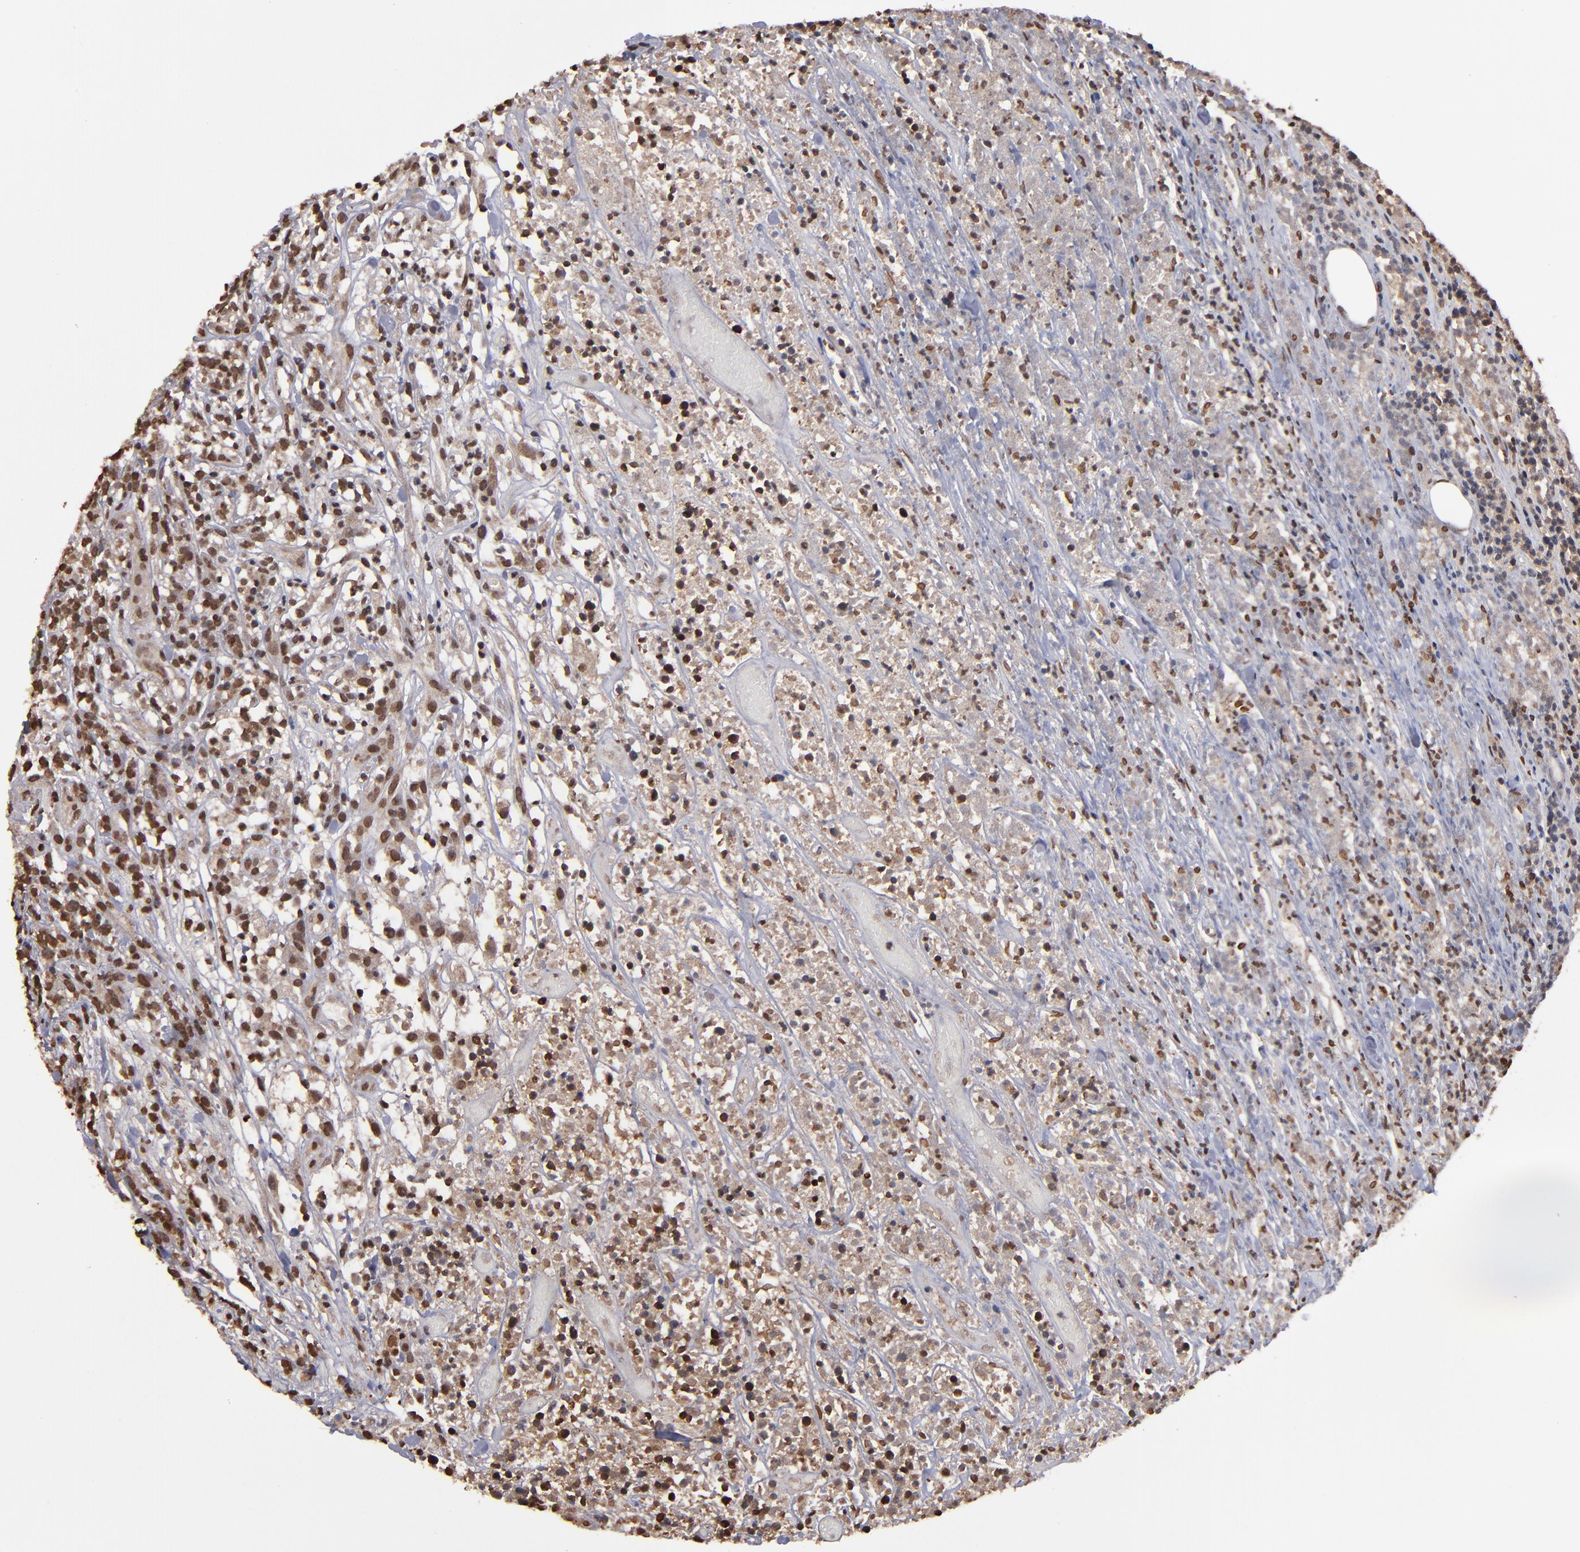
{"staining": {"intensity": "weak", "quantity": ">75%", "location": "nuclear"}, "tissue": "lymphoma", "cell_type": "Tumor cells", "image_type": "cancer", "snomed": [{"axis": "morphology", "description": "Malignant lymphoma, non-Hodgkin's type, High grade"}, {"axis": "topography", "description": "Lymph node"}], "caption": "Lymphoma tissue reveals weak nuclear positivity in about >75% of tumor cells", "gene": "AKT1", "patient": {"sex": "female", "age": 73}}